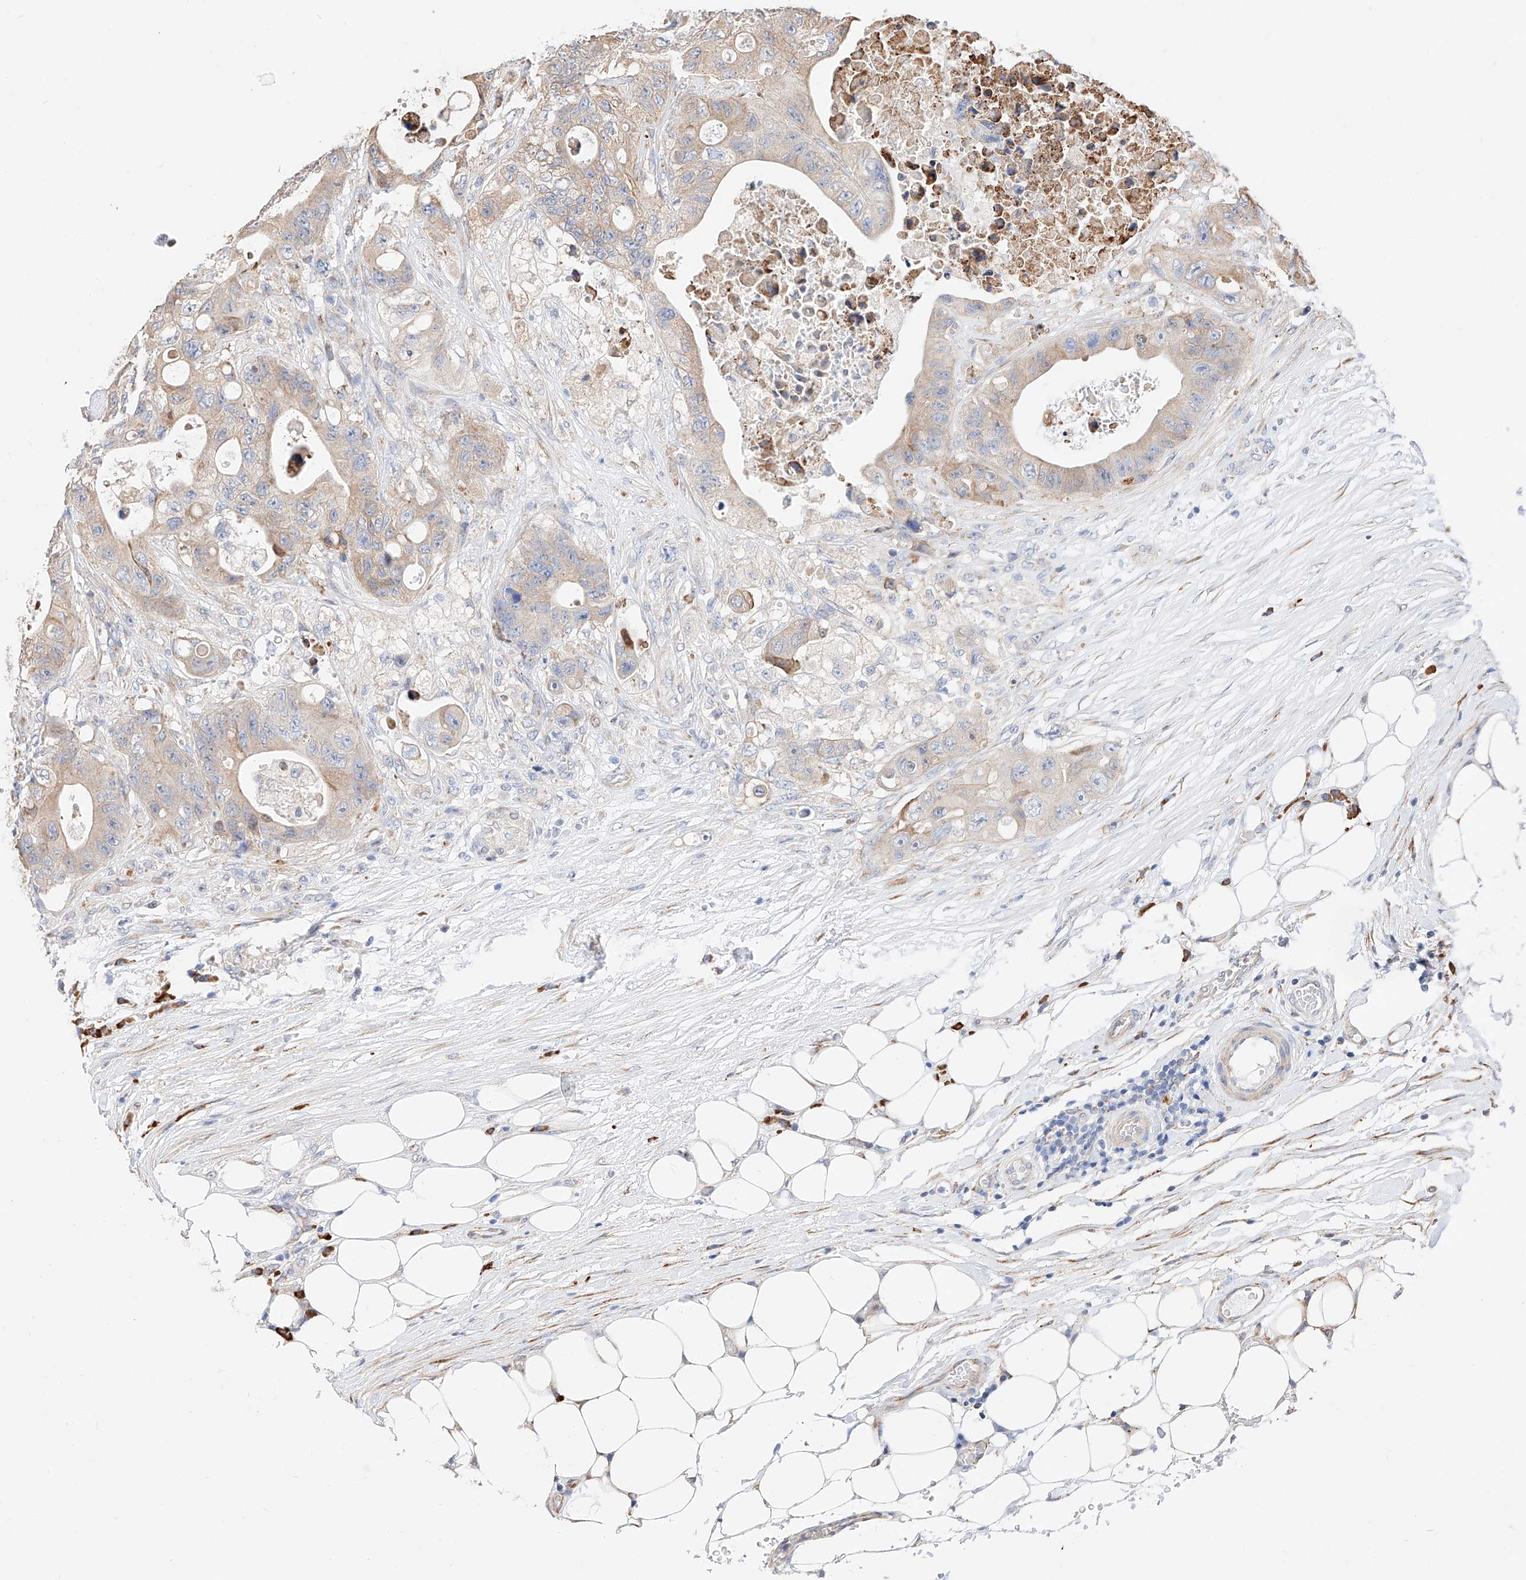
{"staining": {"intensity": "weak", "quantity": "25%-75%", "location": "cytoplasmic/membranous"}, "tissue": "colorectal cancer", "cell_type": "Tumor cells", "image_type": "cancer", "snomed": [{"axis": "morphology", "description": "Adenocarcinoma, NOS"}, {"axis": "topography", "description": "Colon"}], "caption": "Weak cytoplasmic/membranous expression for a protein is identified in approximately 25%-75% of tumor cells of colorectal cancer (adenocarcinoma) using immunohistochemistry (IHC).", "gene": "ATP9B", "patient": {"sex": "female", "age": 46}}